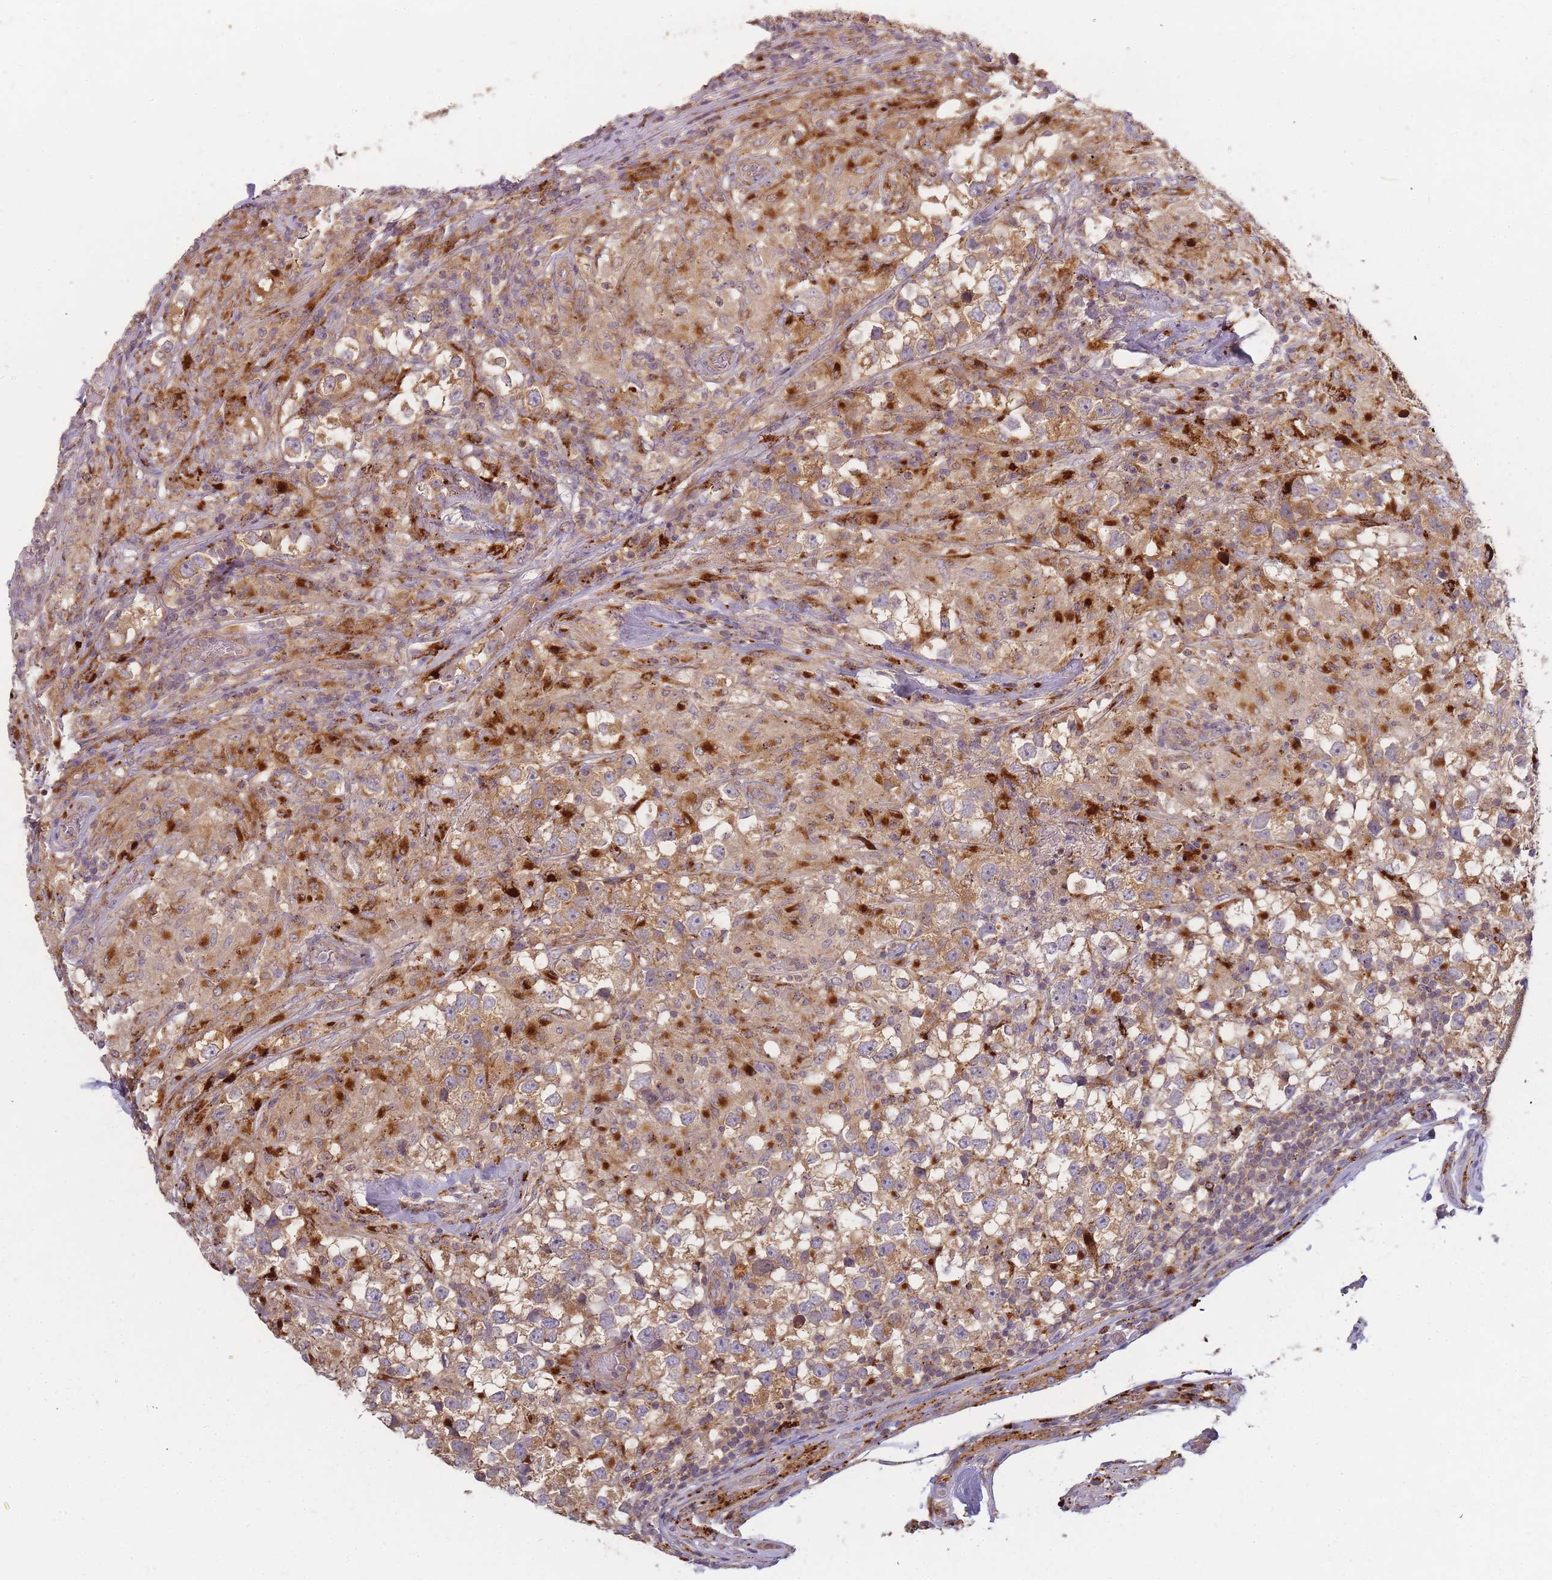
{"staining": {"intensity": "moderate", "quantity": ">75%", "location": "cytoplasmic/membranous"}, "tissue": "testis cancer", "cell_type": "Tumor cells", "image_type": "cancer", "snomed": [{"axis": "morphology", "description": "Seminoma, NOS"}, {"axis": "topography", "description": "Testis"}], "caption": "A photomicrograph of testis cancer stained for a protein exhibits moderate cytoplasmic/membranous brown staining in tumor cells.", "gene": "ATG5", "patient": {"sex": "male", "age": 46}}